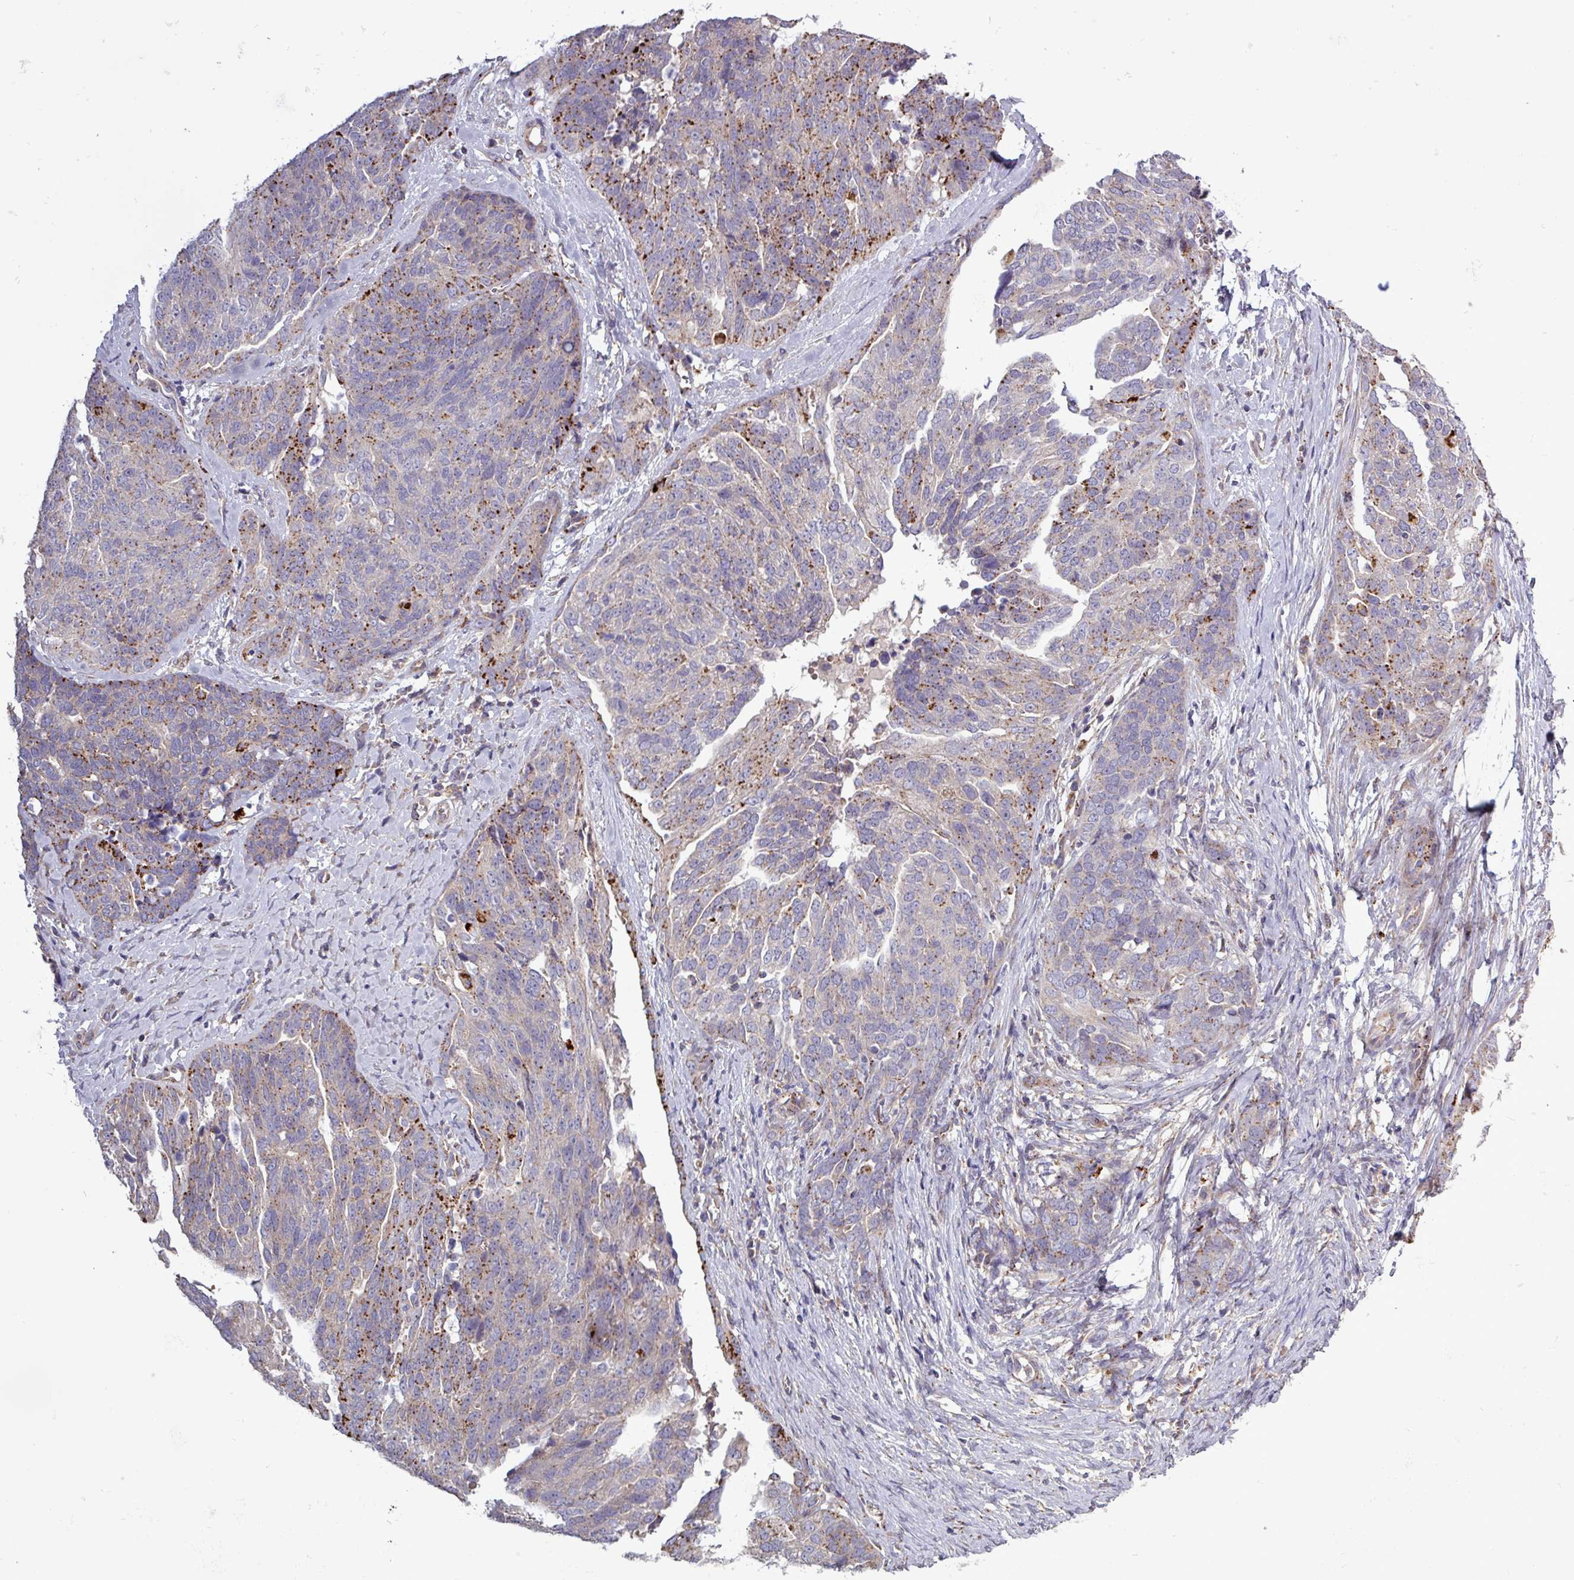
{"staining": {"intensity": "moderate", "quantity": "<25%", "location": "cytoplasmic/membranous"}, "tissue": "ovarian cancer", "cell_type": "Tumor cells", "image_type": "cancer", "snomed": [{"axis": "morphology", "description": "Cystadenocarcinoma, serous, NOS"}, {"axis": "topography", "description": "Ovary"}], "caption": "Immunohistochemistry staining of serous cystadenocarcinoma (ovarian), which reveals low levels of moderate cytoplasmic/membranous expression in about <25% of tumor cells indicating moderate cytoplasmic/membranous protein staining. The staining was performed using DAB (brown) for protein detection and nuclei were counterstained in hematoxylin (blue).", "gene": "PLIN2", "patient": {"sex": "female", "age": 44}}